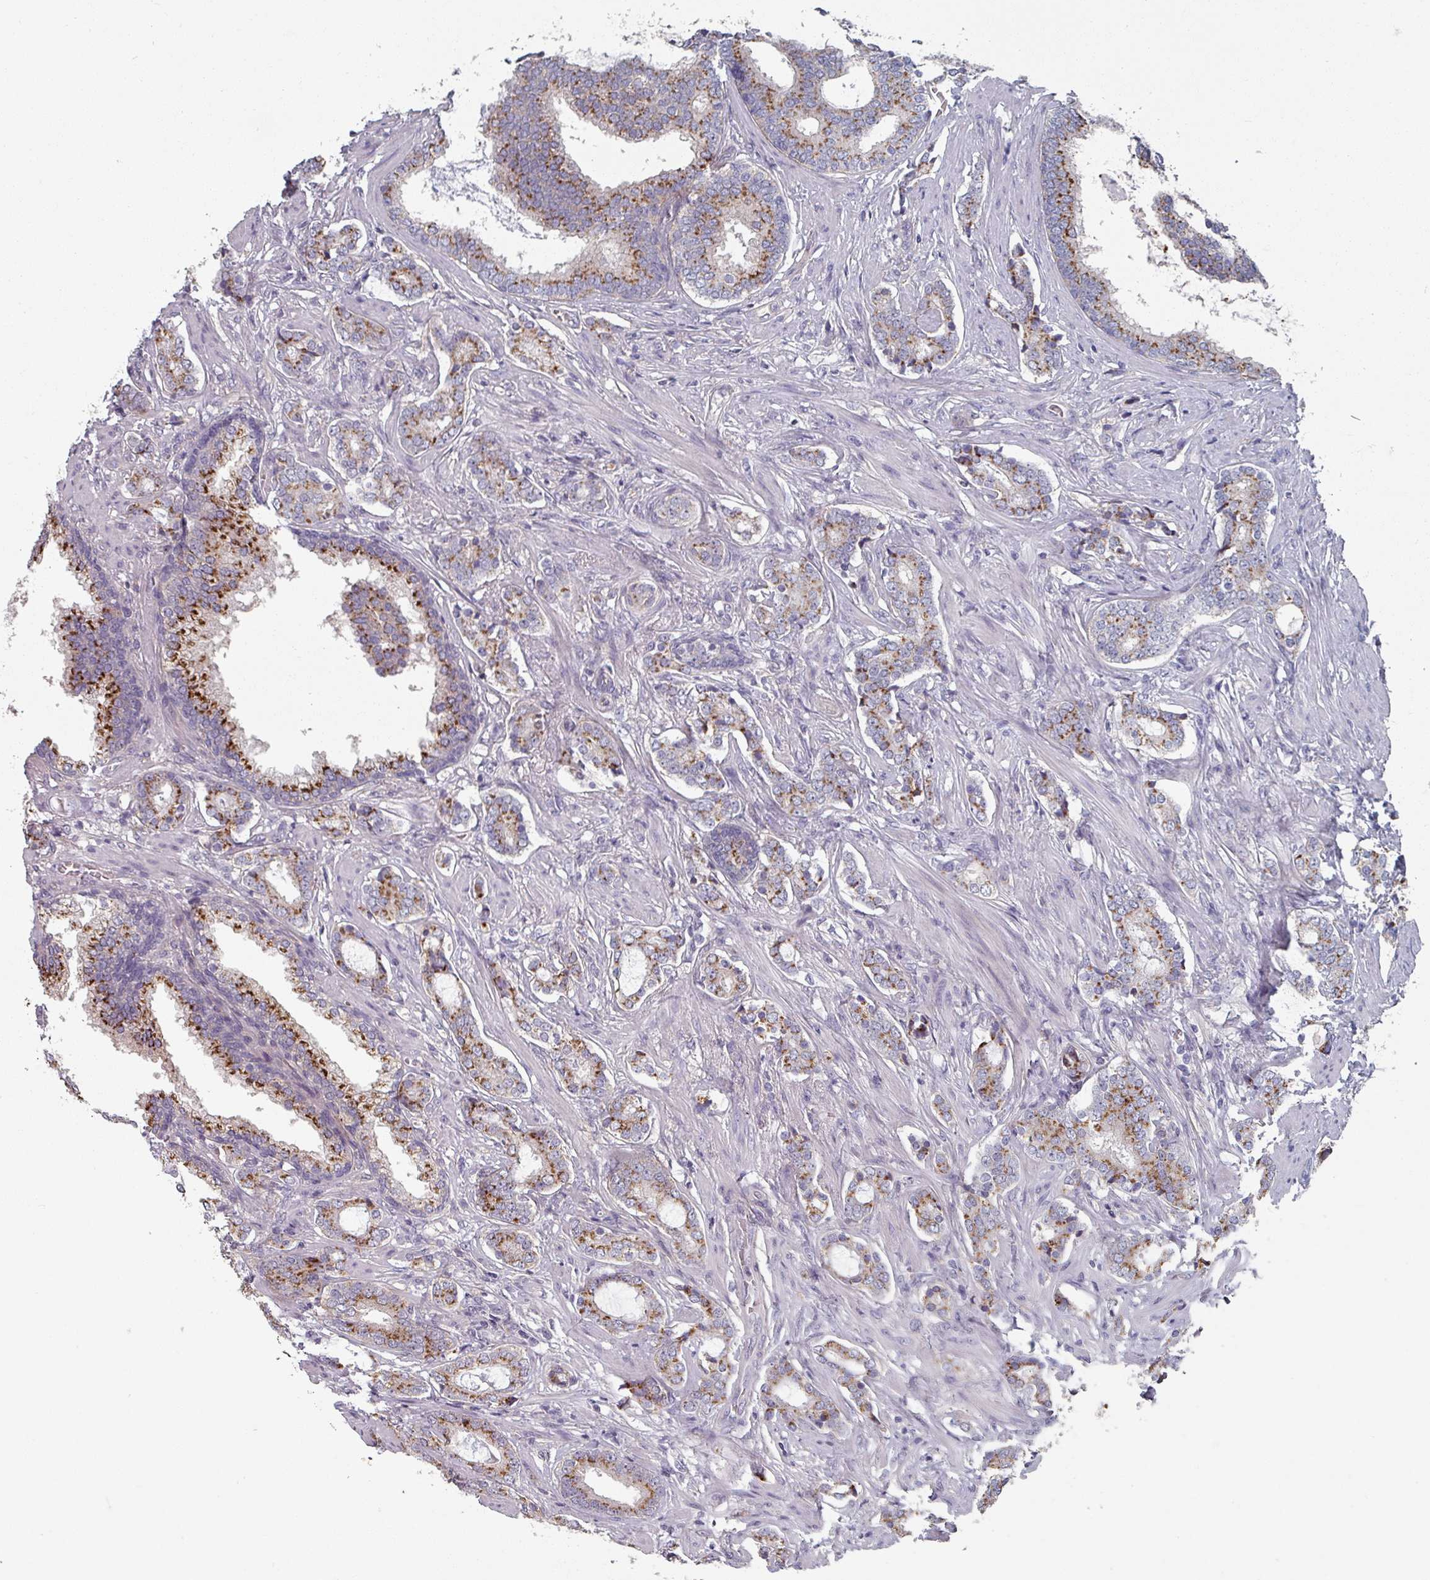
{"staining": {"intensity": "moderate", "quantity": ">75%", "location": "cytoplasmic/membranous"}, "tissue": "prostate cancer", "cell_type": "Tumor cells", "image_type": "cancer", "snomed": [{"axis": "morphology", "description": "Adenocarcinoma, High grade"}, {"axis": "topography", "description": "Prostate"}], "caption": "High-power microscopy captured an immunohistochemistry photomicrograph of adenocarcinoma (high-grade) (prostate), revealing moderate cytoplasmic/membranous positivity in approximately >75% of tumor cells. The staining is performed using DAB (3,3'-diaminobenzidine) brown chromogen to label protein expression. The nuclei are counter-stained blue using hematoxylin.", "gene": "EFL1", "patient": {"sex": "male", "age": 63}}